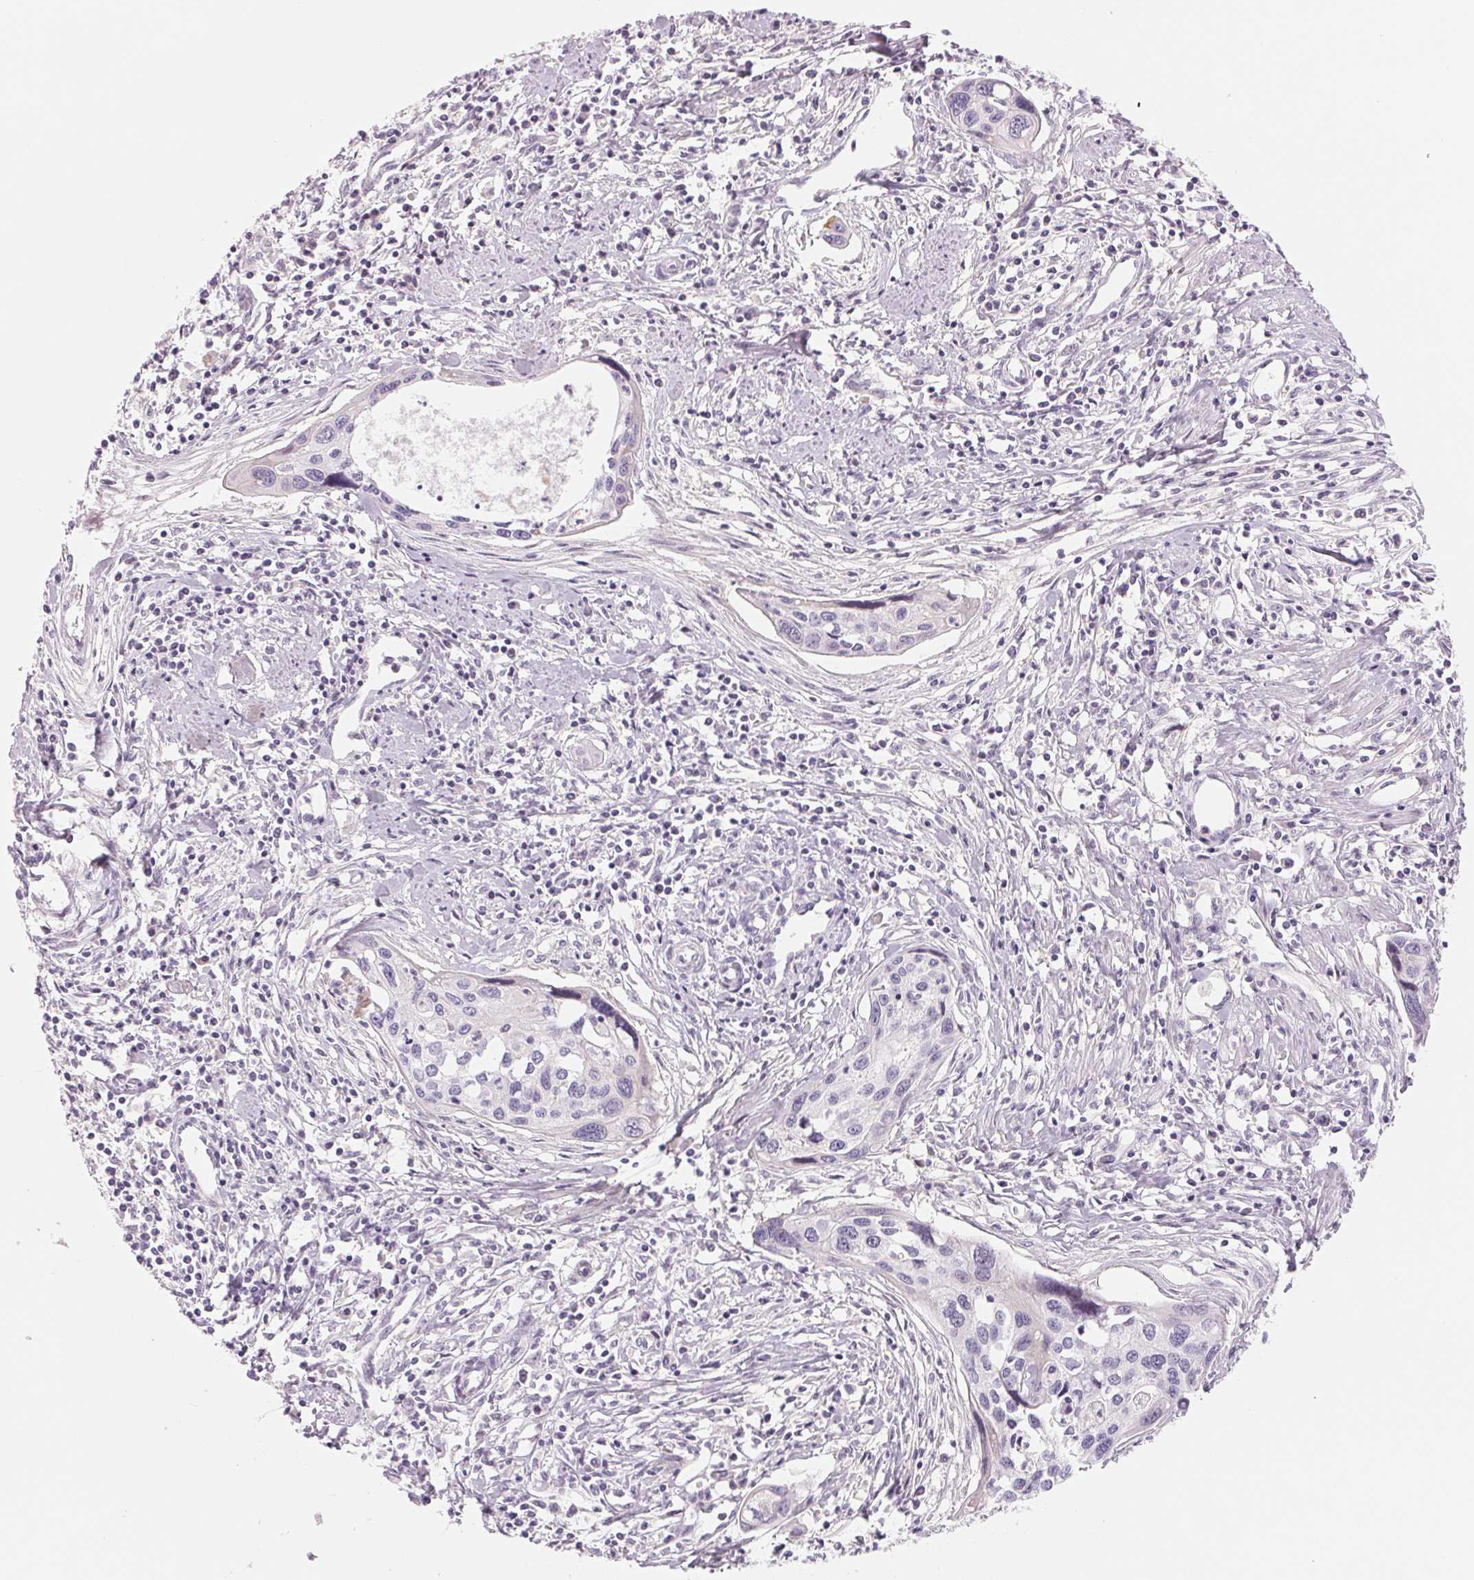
{"staining": {"intensity": "negative", "quantity": "none", "location": "none"}, "tissue": "cervical cancer", "cell_type": "Tumor cells", "image_type": "cancer", "snomed": [{"axis": "morphology", "description": "Squamous cell carcinoma, NOS"}, {"axis": "topography", "description": "Cervix"}], "caption": "The immunohistochemistry (IHC) histopathology image has no significant expression in tumor cells of cervical squamous cell carcinoma tissue.", "gene": "CCDC168", "patient": {"sex": "female", "age": 31}}